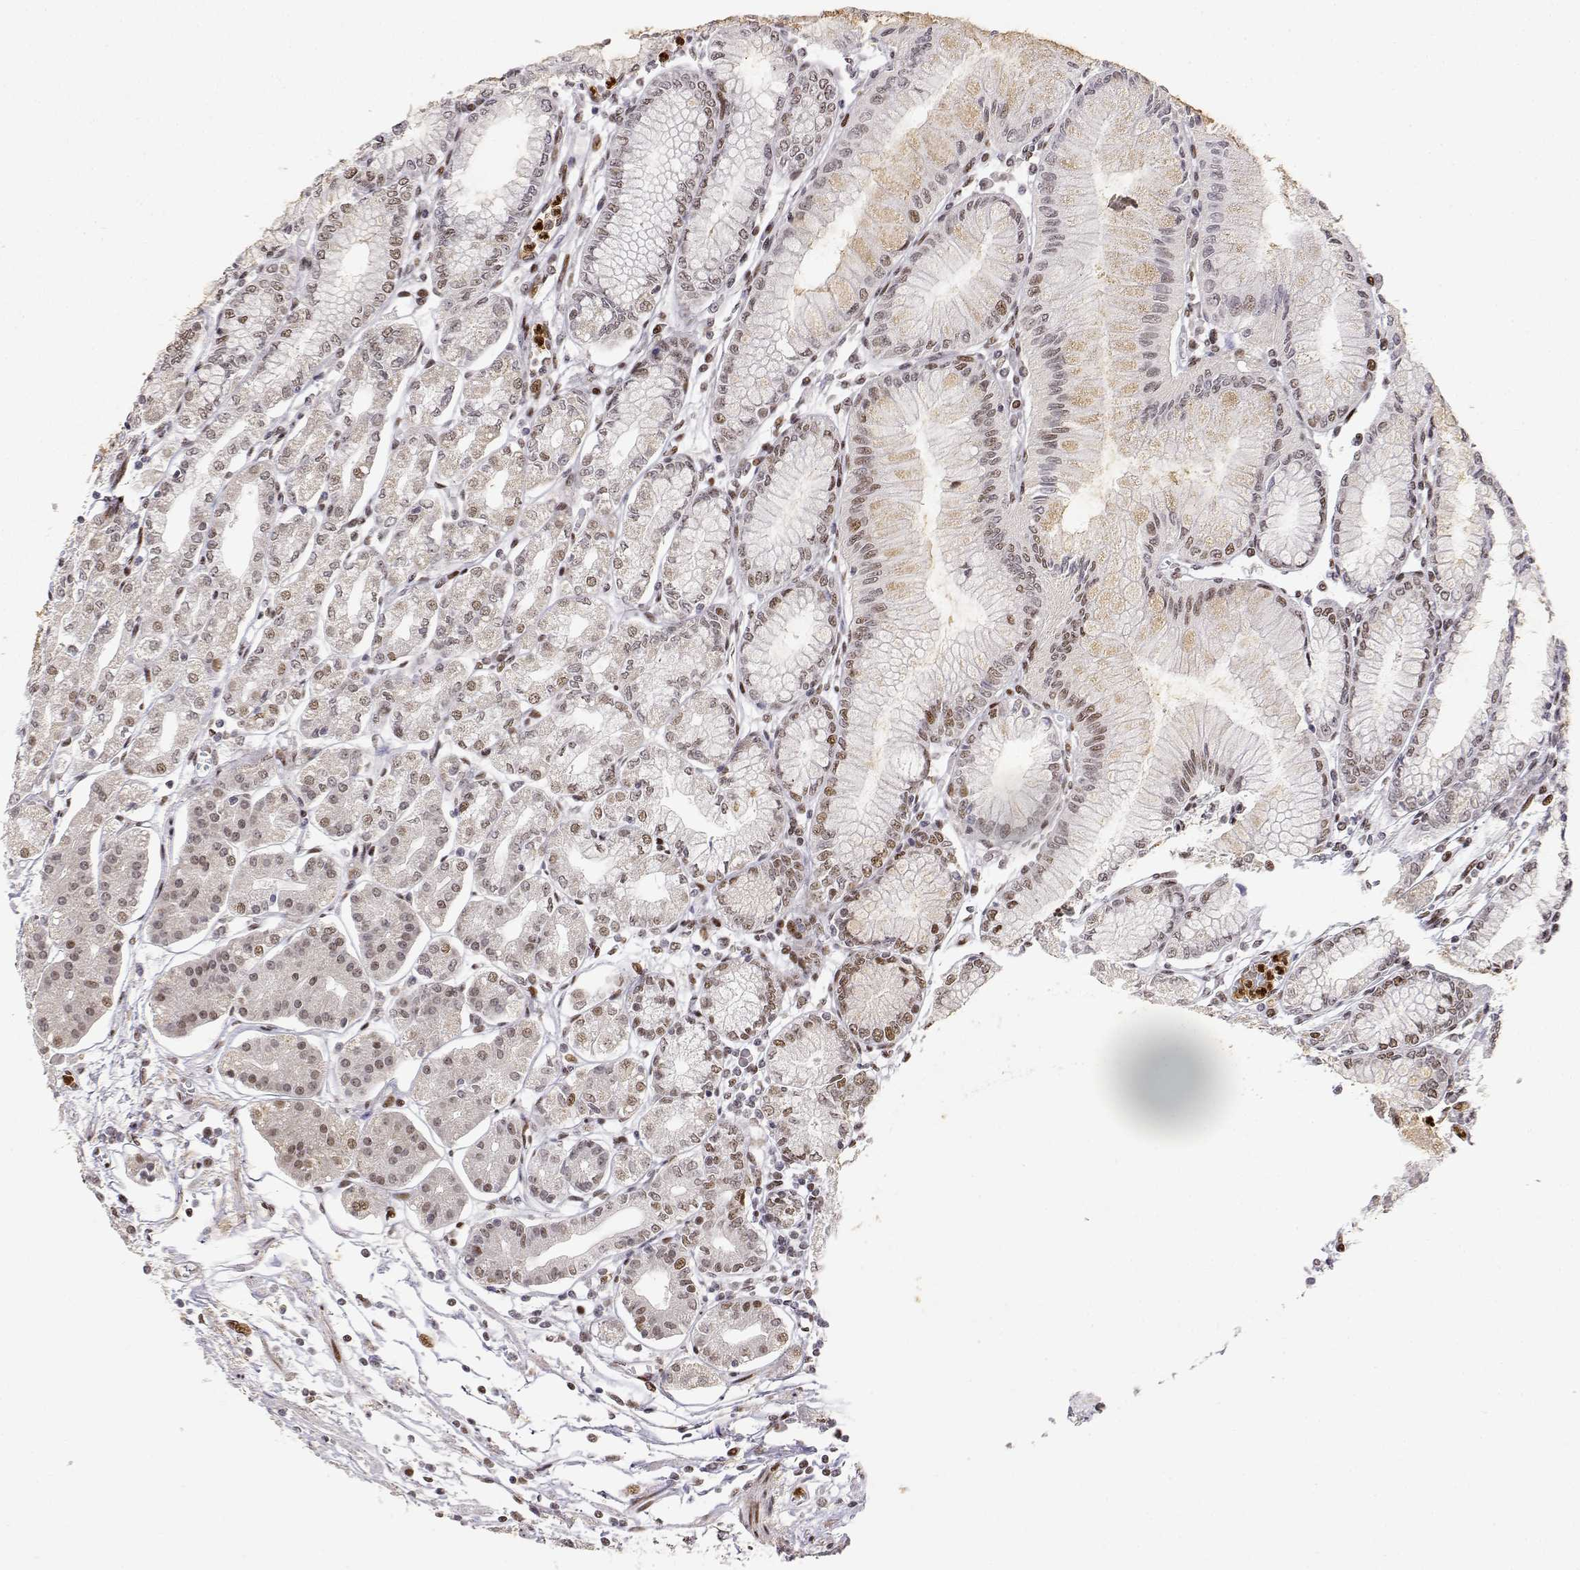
{"staining": {"intensity": "weak", "quantity": ">75%", "location": "nuclear"}, "tissue": "stomach", "cell_type": "Glandular cells", "image_type": "normal", "snomed": [{"axis": "morphology", "description": "Normal tissue, NOS"}, {"axis": "topography", "description": "Skeletal muscle"}, {"axis": "topography", "description": "Stomach"}], "caption": "Immunohistochemical staining of unremarkable stomach exhibits low levels of weak nuclear positivity in about >75% of glandular cells.", "gene": "RSF1", "patient": {"sex": "female", "age": 57}}